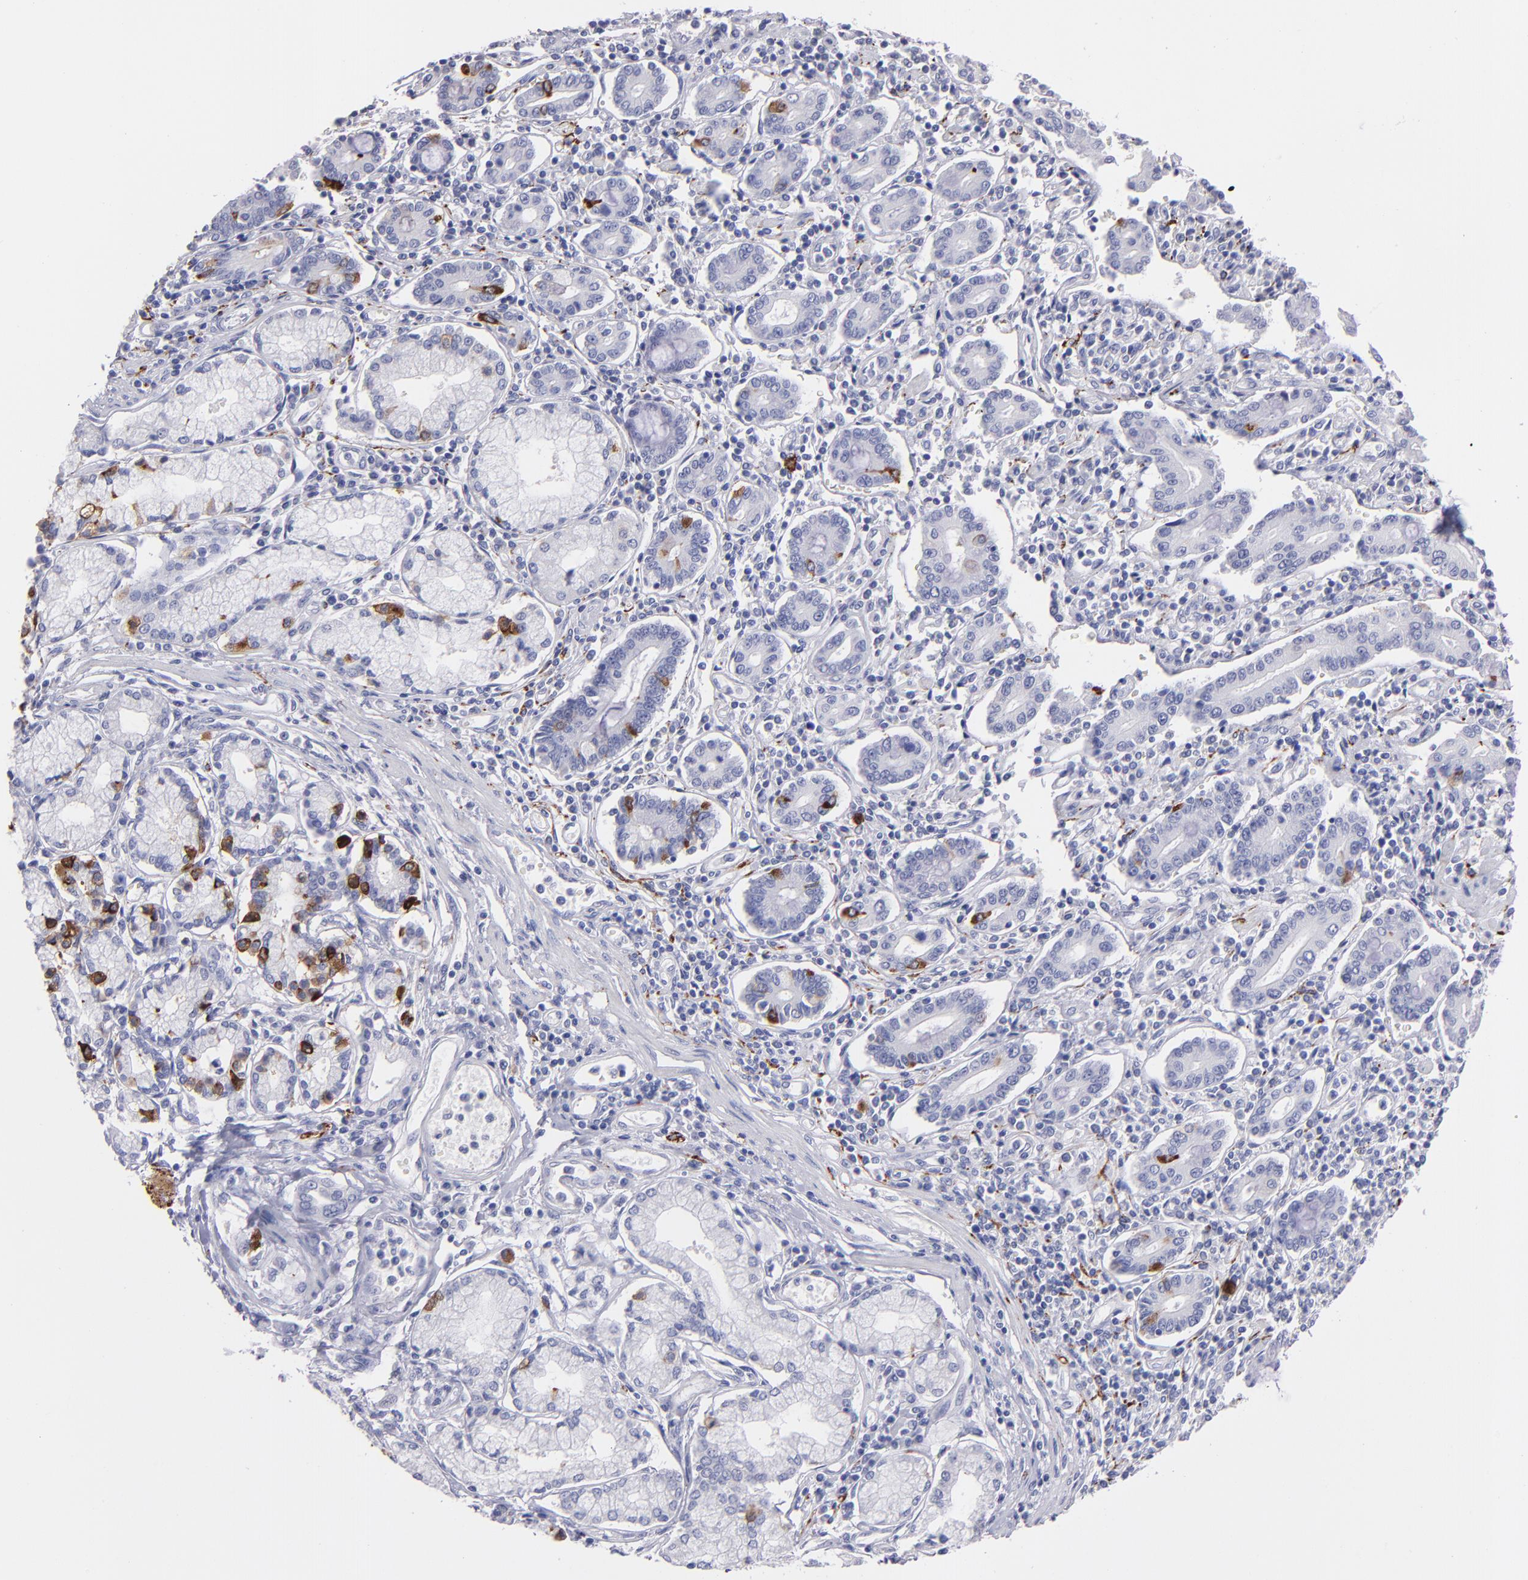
{"staining": {"intensity": "moderate", "quantity": "<25%", "location": "cytoplasmic/membranous"}, "tissue": "pancreatic cancer", "cell_type": "Tumor cells", "image_type": "cancer", "snomed": [{"axis": "morphology", "description": "Adenocarcinoma, NOS"}, {"axis": "topography", "description": "Pancreas"}], "caption": "Pancreatic adenocarcinoma was stained to show a protein in brown. There is low levels of moderate cytoplasmic/membranous positivity in about <25% of tumor cells.", "gene": "SNAP25", "patient": {"sex": "female", "age": 57}}